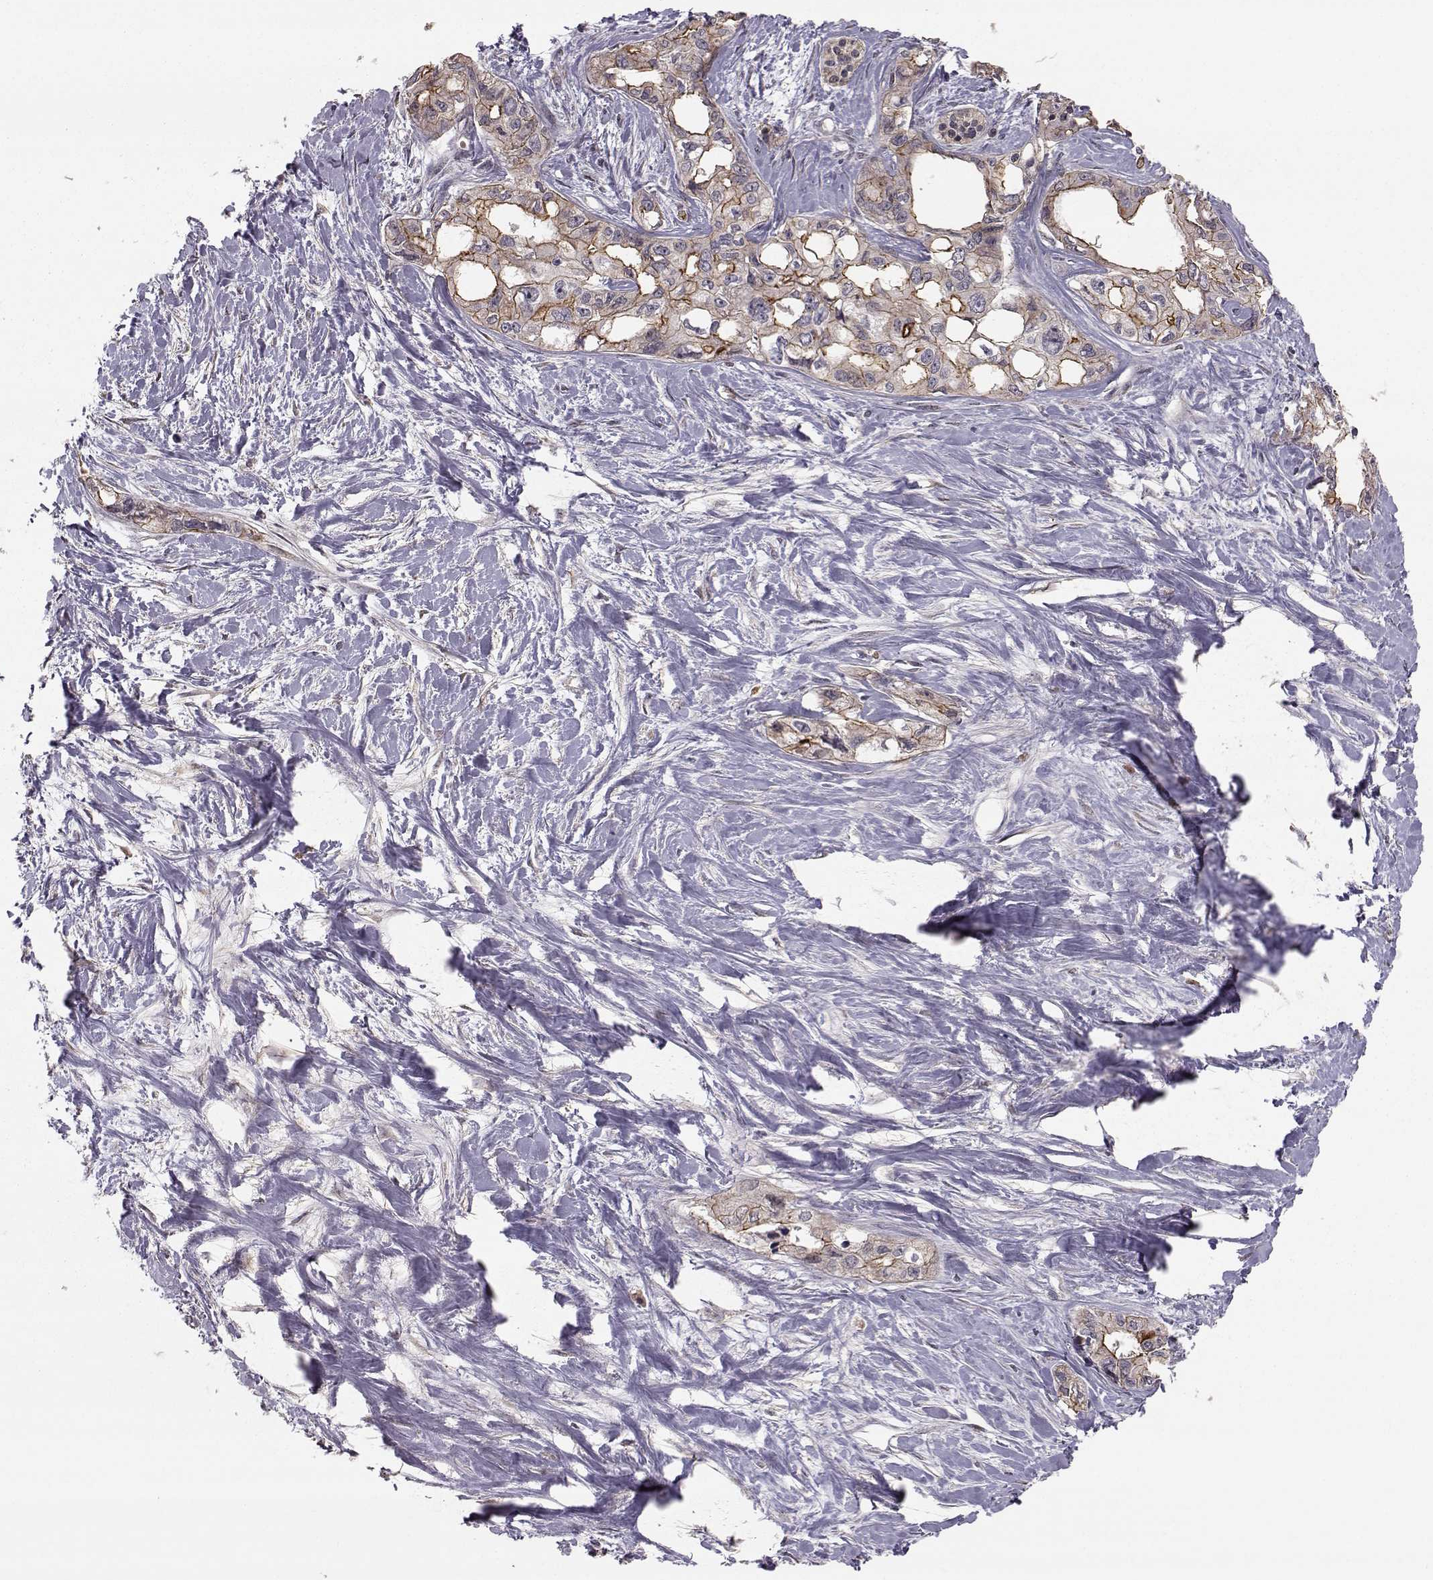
{"staining": {"intensity": "moderate", "quantity": "25%-75%", "location": "cytoplasmic/membranous"}, "tissue": "pancreatic cancer", "cell_type": "Tumor cells", "image_type": "cancer", "snomed": [{"axis": "morphology", "description": "Adenocarcinoma, NOS"}, {"axis": "topography", "description": "Pancreas"}], "caption": "A medium amount of moderate cytoplasmic/membranous expression is seen in approximately 25%-75% of tumor cells in pancreatic adenocarcinoma tissue. (IHC, brightfield microscopy, high magnification).", "gene": "PLEKHG3", "patient": {"sex": "female", "age": 50}}